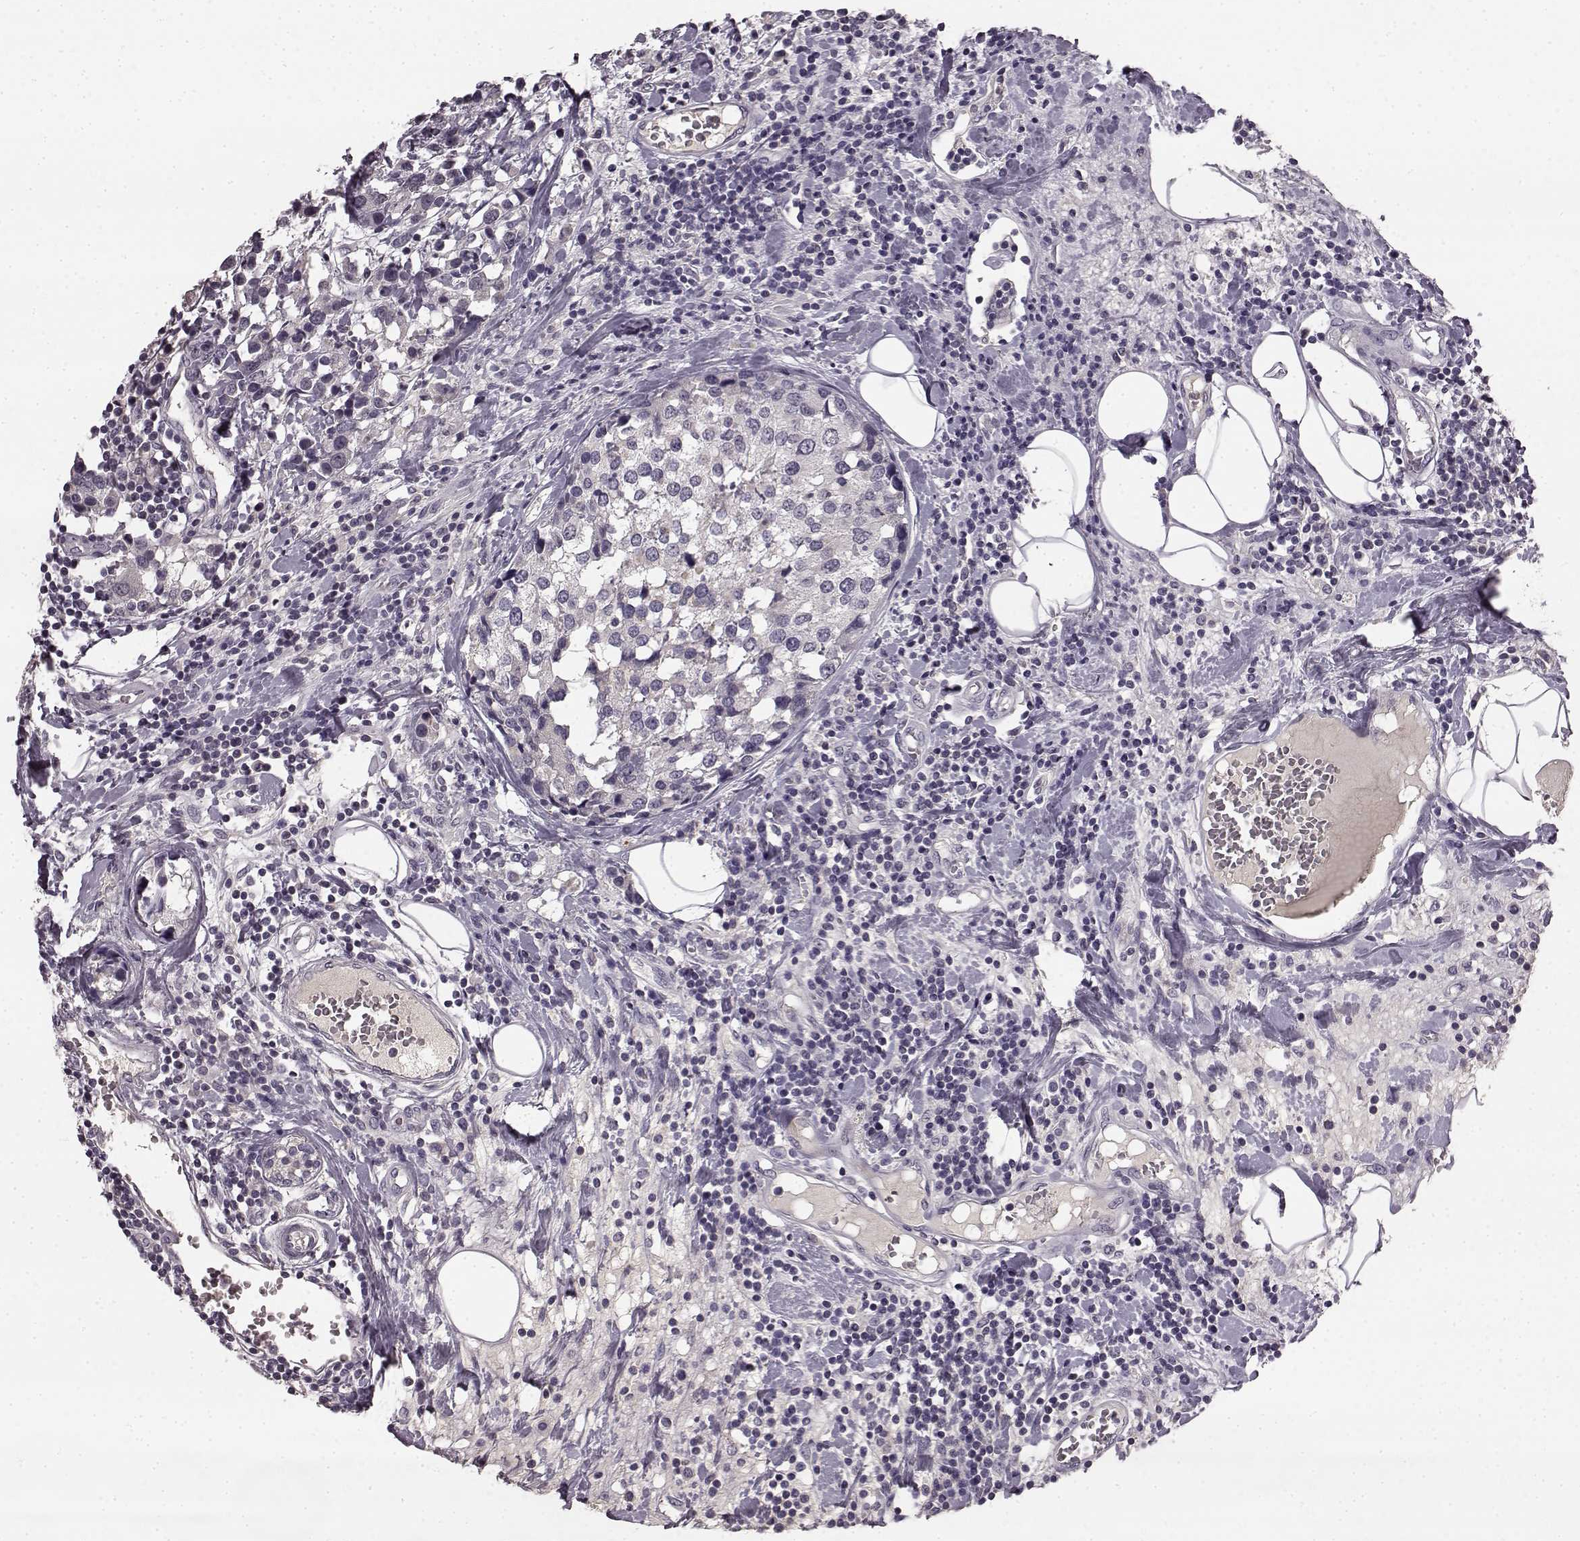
{"staining": {"intensity": "negative", "quantity": "none", "location": "none"}, "tissue": "breast cancer", "cell_type": "Tumor cells", "image_type": "cancer", "snomed": [{"axis": "morphology", "description": "Lobular carcinoma"}, {"axis": "topography", "description": "Breast"}], "caption": "Tumor cells show no significant protein positivity in breast lobular carcinoma.", "gene": "KRT85", "patient": {"sex": "female", "age": 59}}